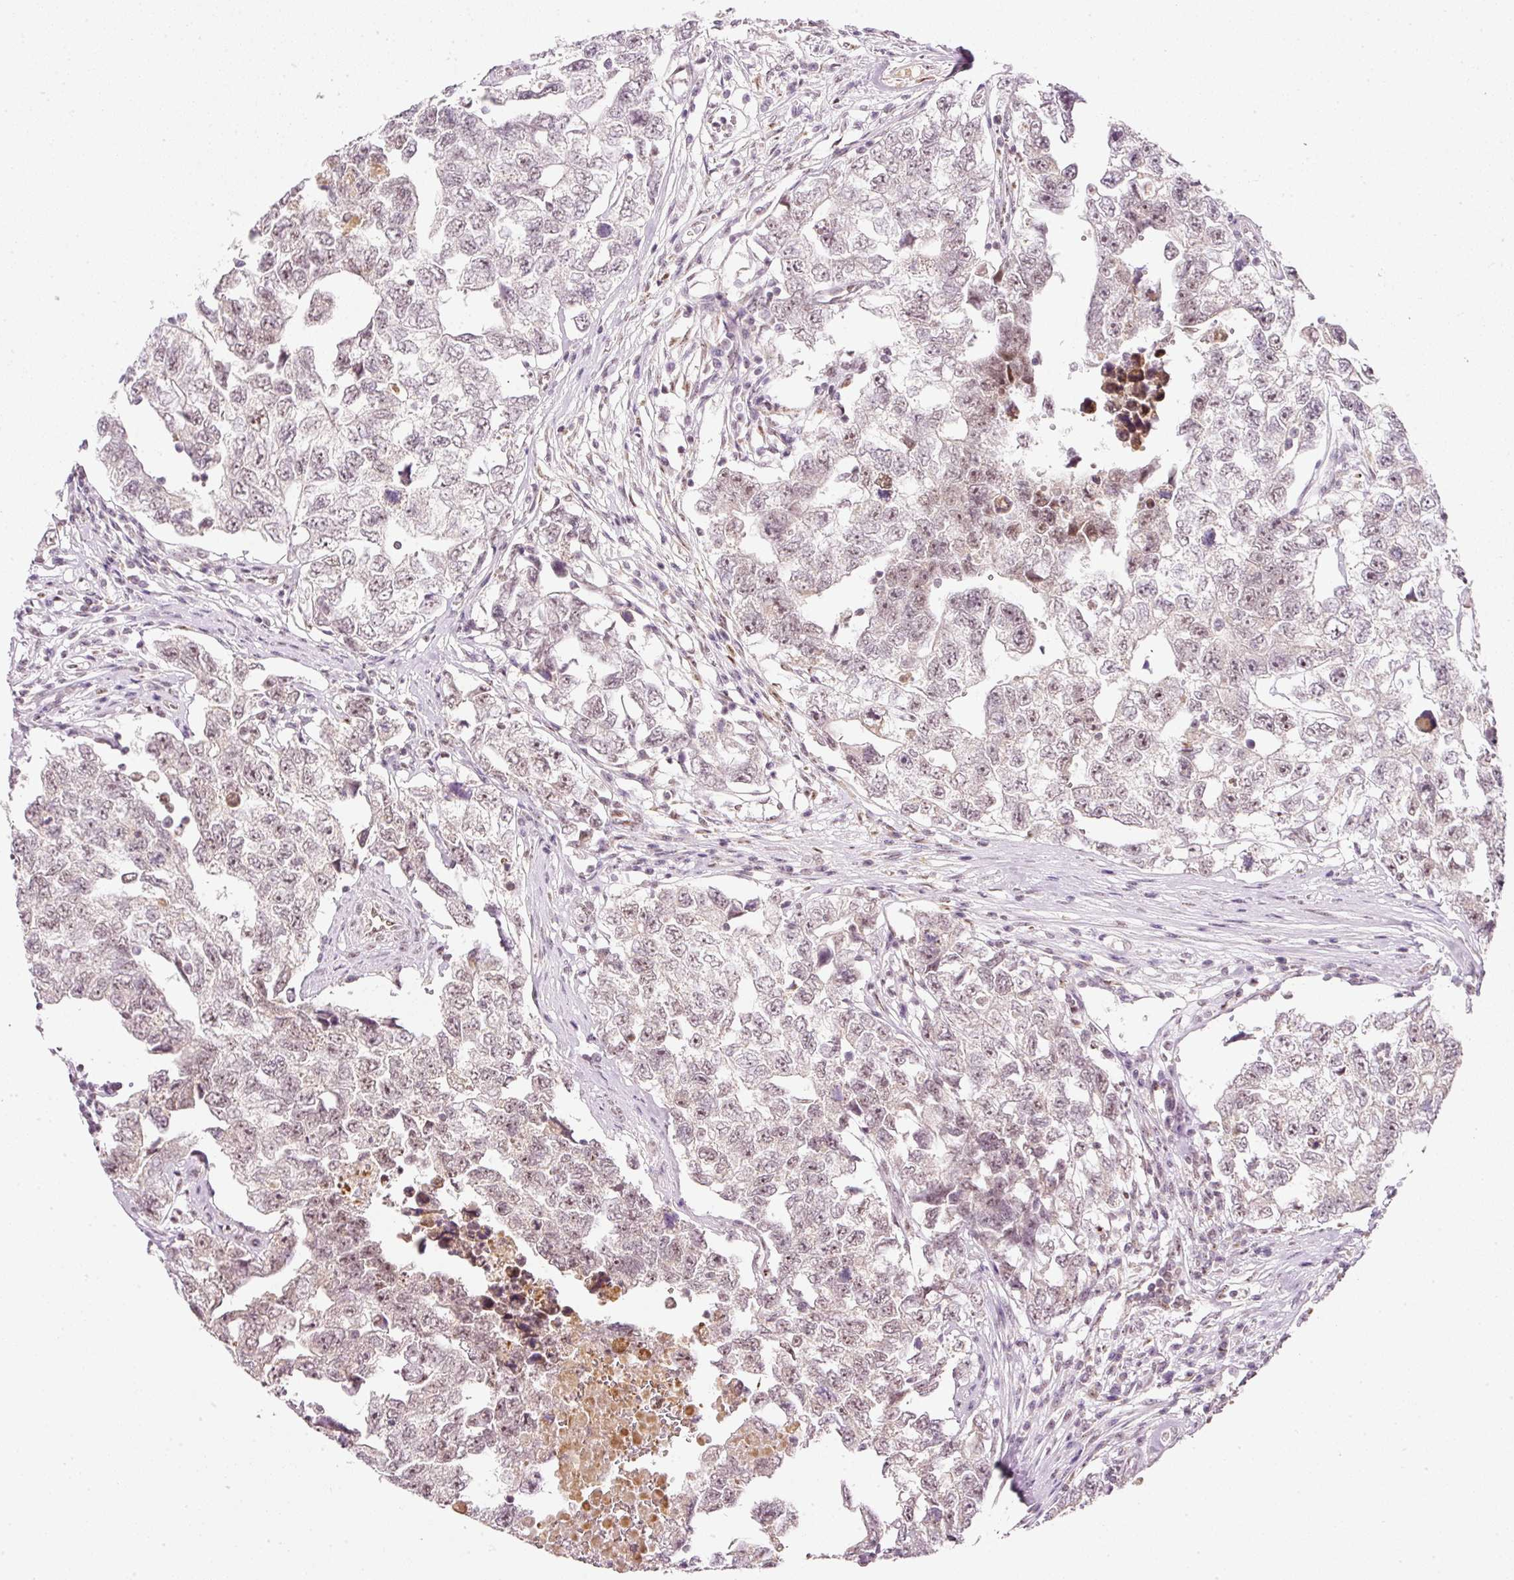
{"staining": {"intensity": "weak", "quantity": "<25%", "location": "nuclear"}, "tissue": "testis cancer", "cell_type": "Tumor cells", "image_type": "cancer", "snomed": [{"axis": "morphology", "description": "Carcinoma, Embryonal, NOS"}, {"axis": "topography", "description": "Testis"}], "caption": "Testis cancer (embryonal carcinoma) was stained to show a protein in brown. There is no significant positivity in tumor cells.", "gene": "FSTL3", "patient": {"sex": "male", "age": 22}}